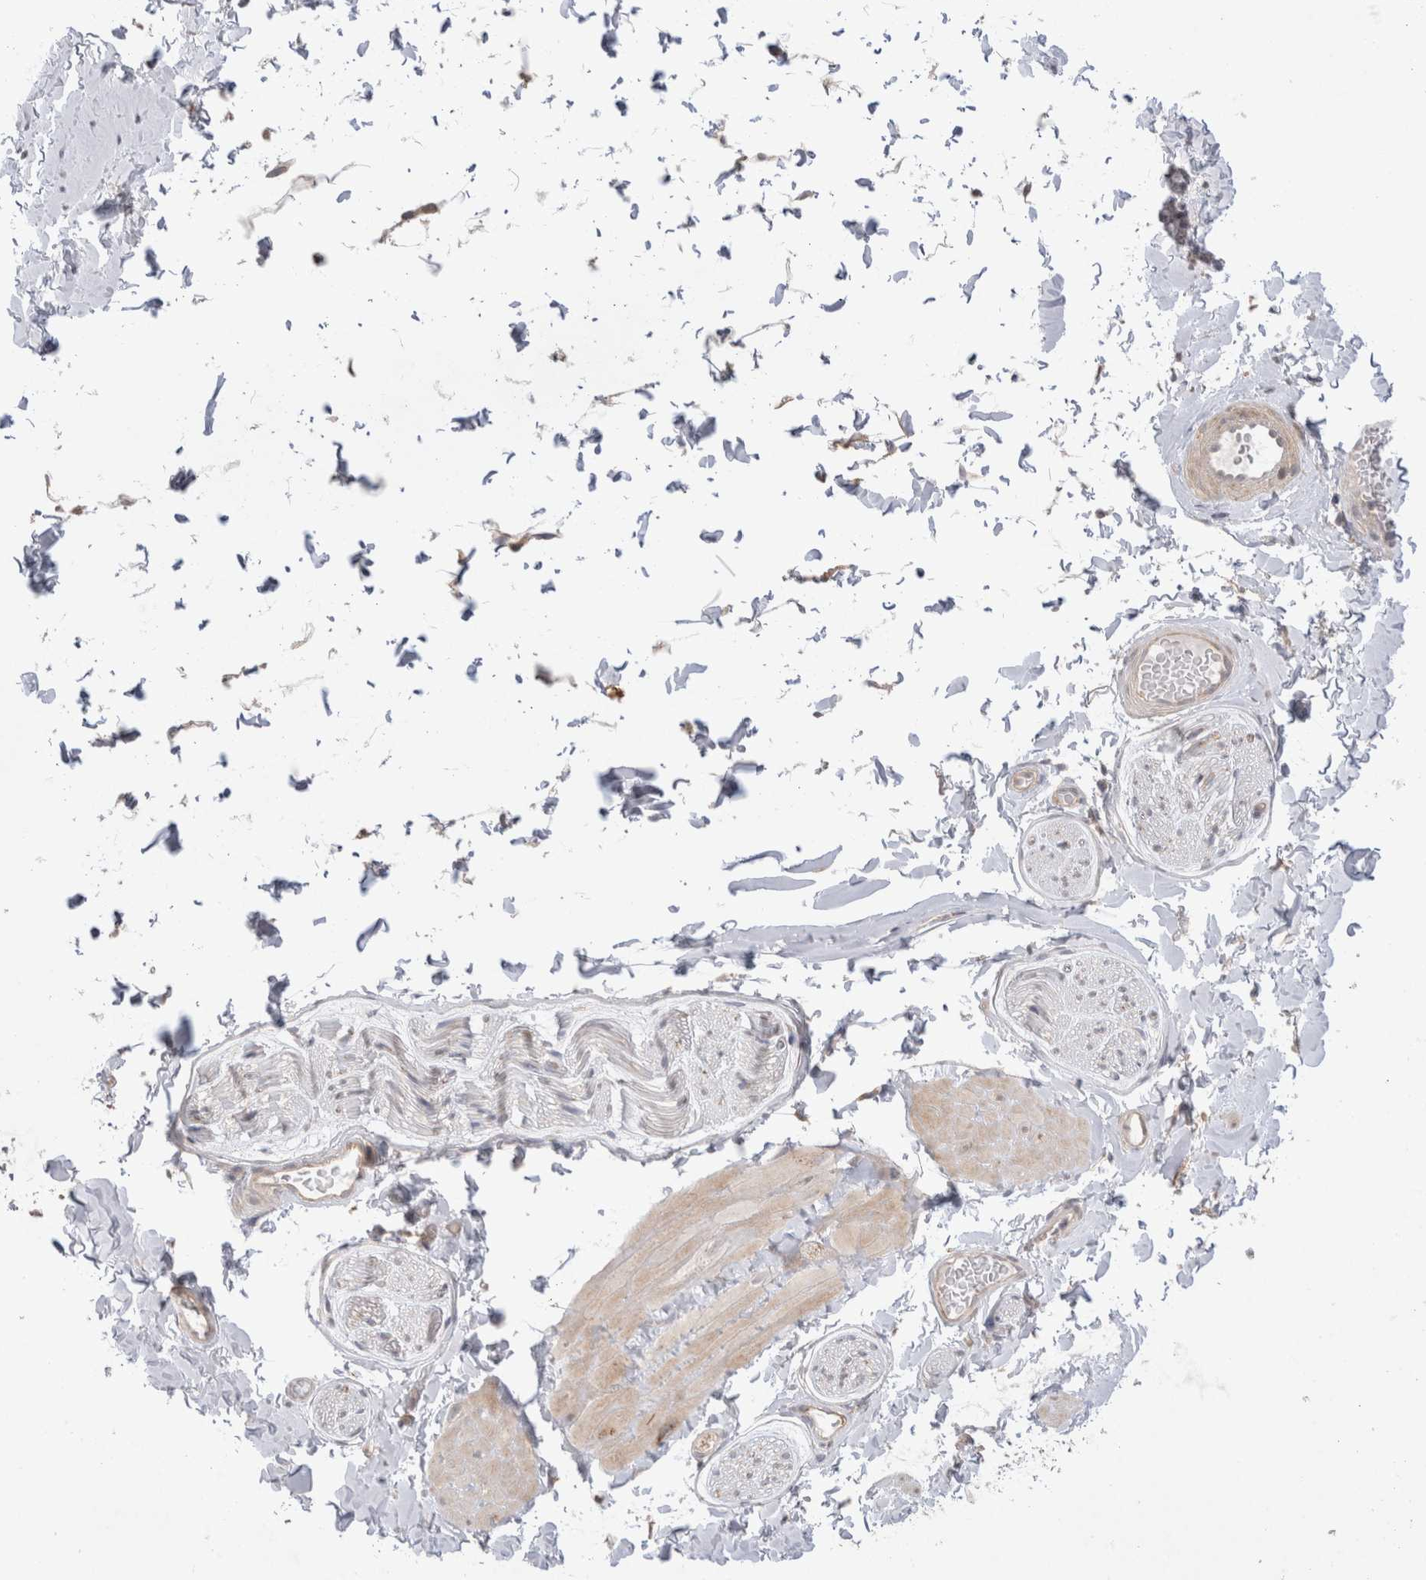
{"staining": {"intensity": "negative", "quantity": "none", "location": "none"}, "tissue": "adipose tissue", "cell_type": "Adipocytes", "image_type": "normal", "snomed": [{"axis": "morphology", "description": "Normal tissue, NOS"}, {"axis": "topography", "description": "Adipose tissue"}, {"axis": "topography", "description": "Vascular tissue"}, {"axis": "topography", "description": "Peripheral nerve tissue"}], "caption": "This is a photomicrograph of IHC staining of benign adipose tissue, which shows no expression in adipocytes.", "gene": "NPC1", "patient": {"sex": "male", "age": 25}}